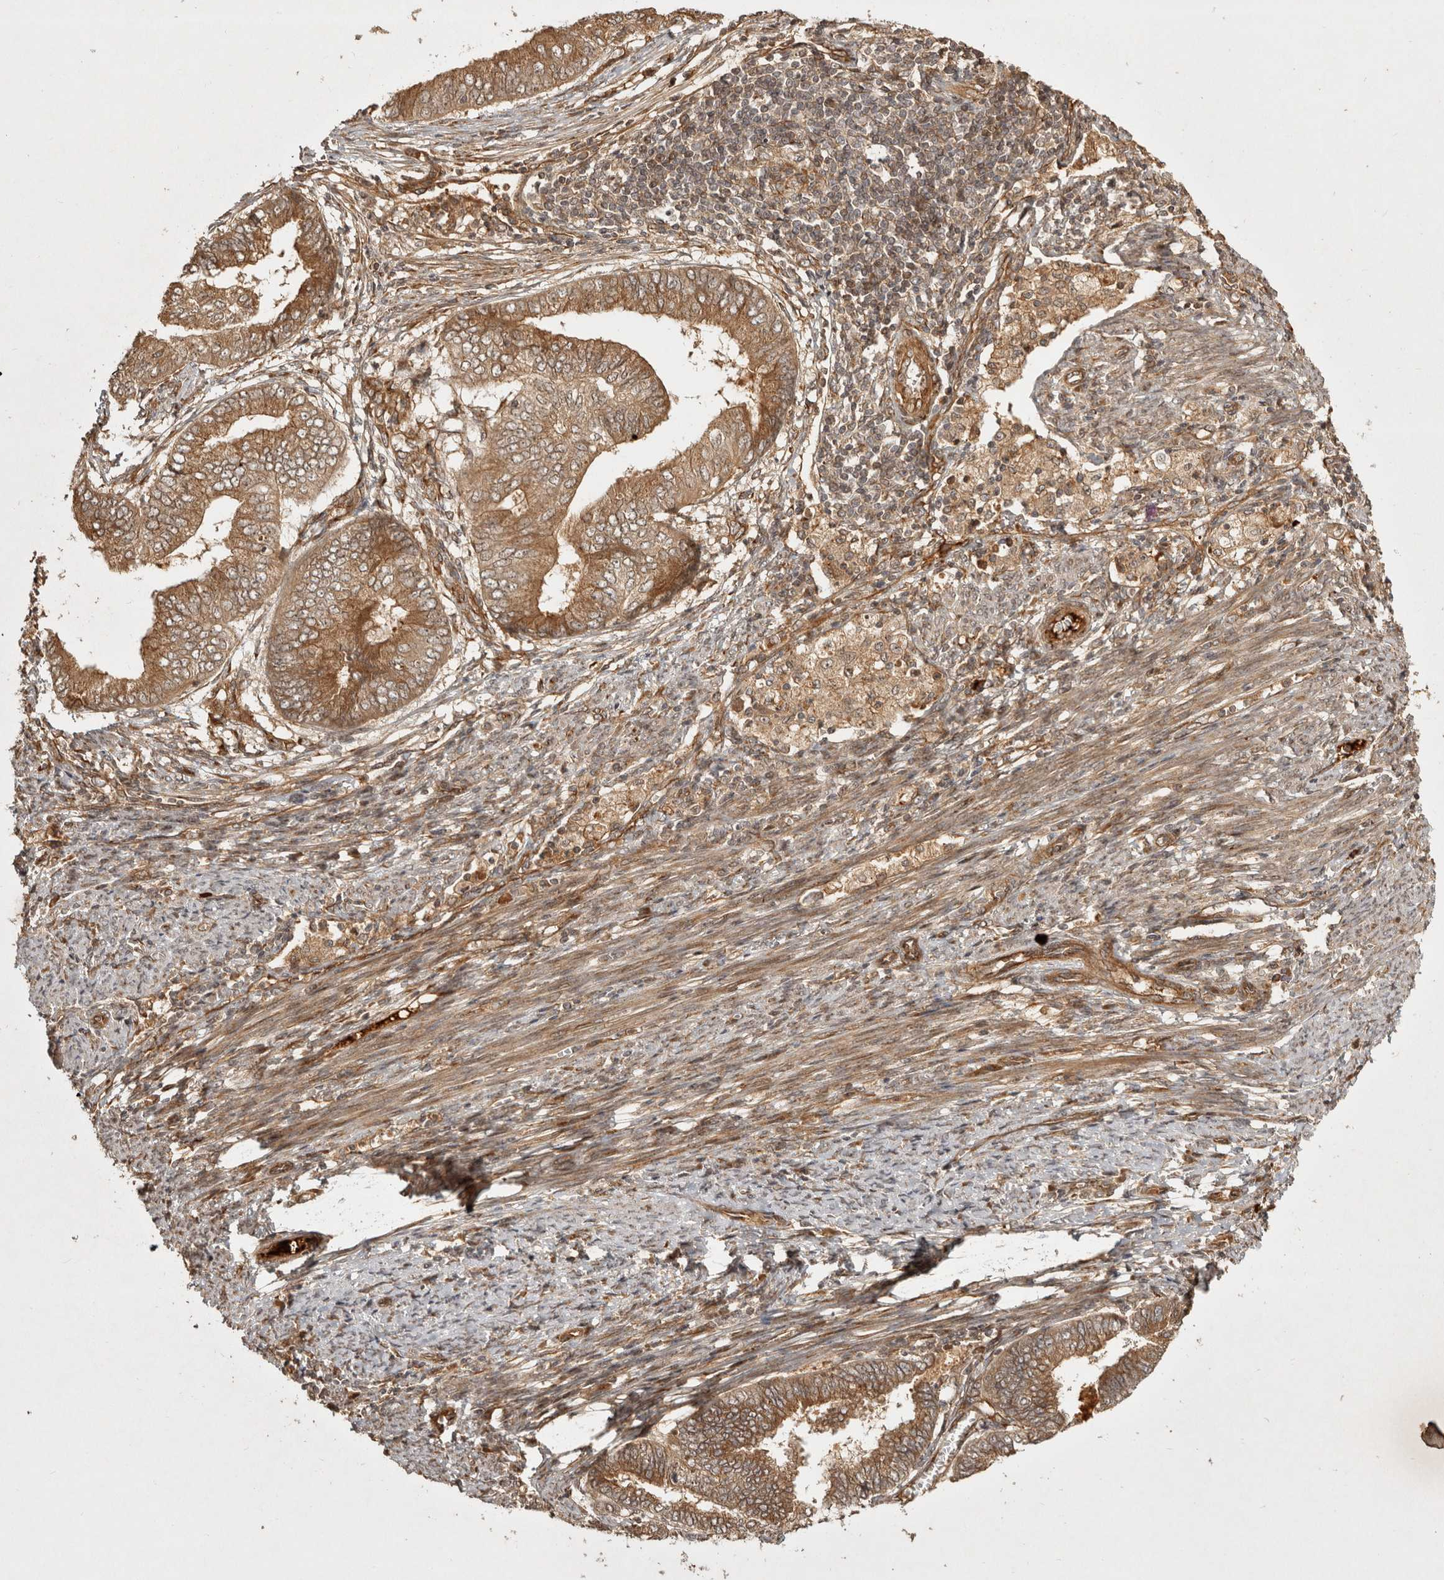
{"staining": {"intensity": "moderate", "quantity": ">75%", "location": "cytoplasmic/membranous"}, "tissue": "endometrial cancer", "cell_type": "Tumor cells", "image_type": "cancer", "snomed": [{"axis": "morphology", "description": "Polyp, NOS"}, {"axis": "morphology", "description": "Adenocarcinoma, NOS"}, {"axis": "morphology", "description": "Adenoma, NOS"}, {"axis": "topography", "description": "Endometrium"}], "caption": "The immunohistochemical stain labels moderate cytoplasmic/membranous staining in tumor cells of endometrial cancer (adenocarcinoma) tissue.", "gene": "CAMSAP2", "patient": {"sex": "female", "age": 79}}